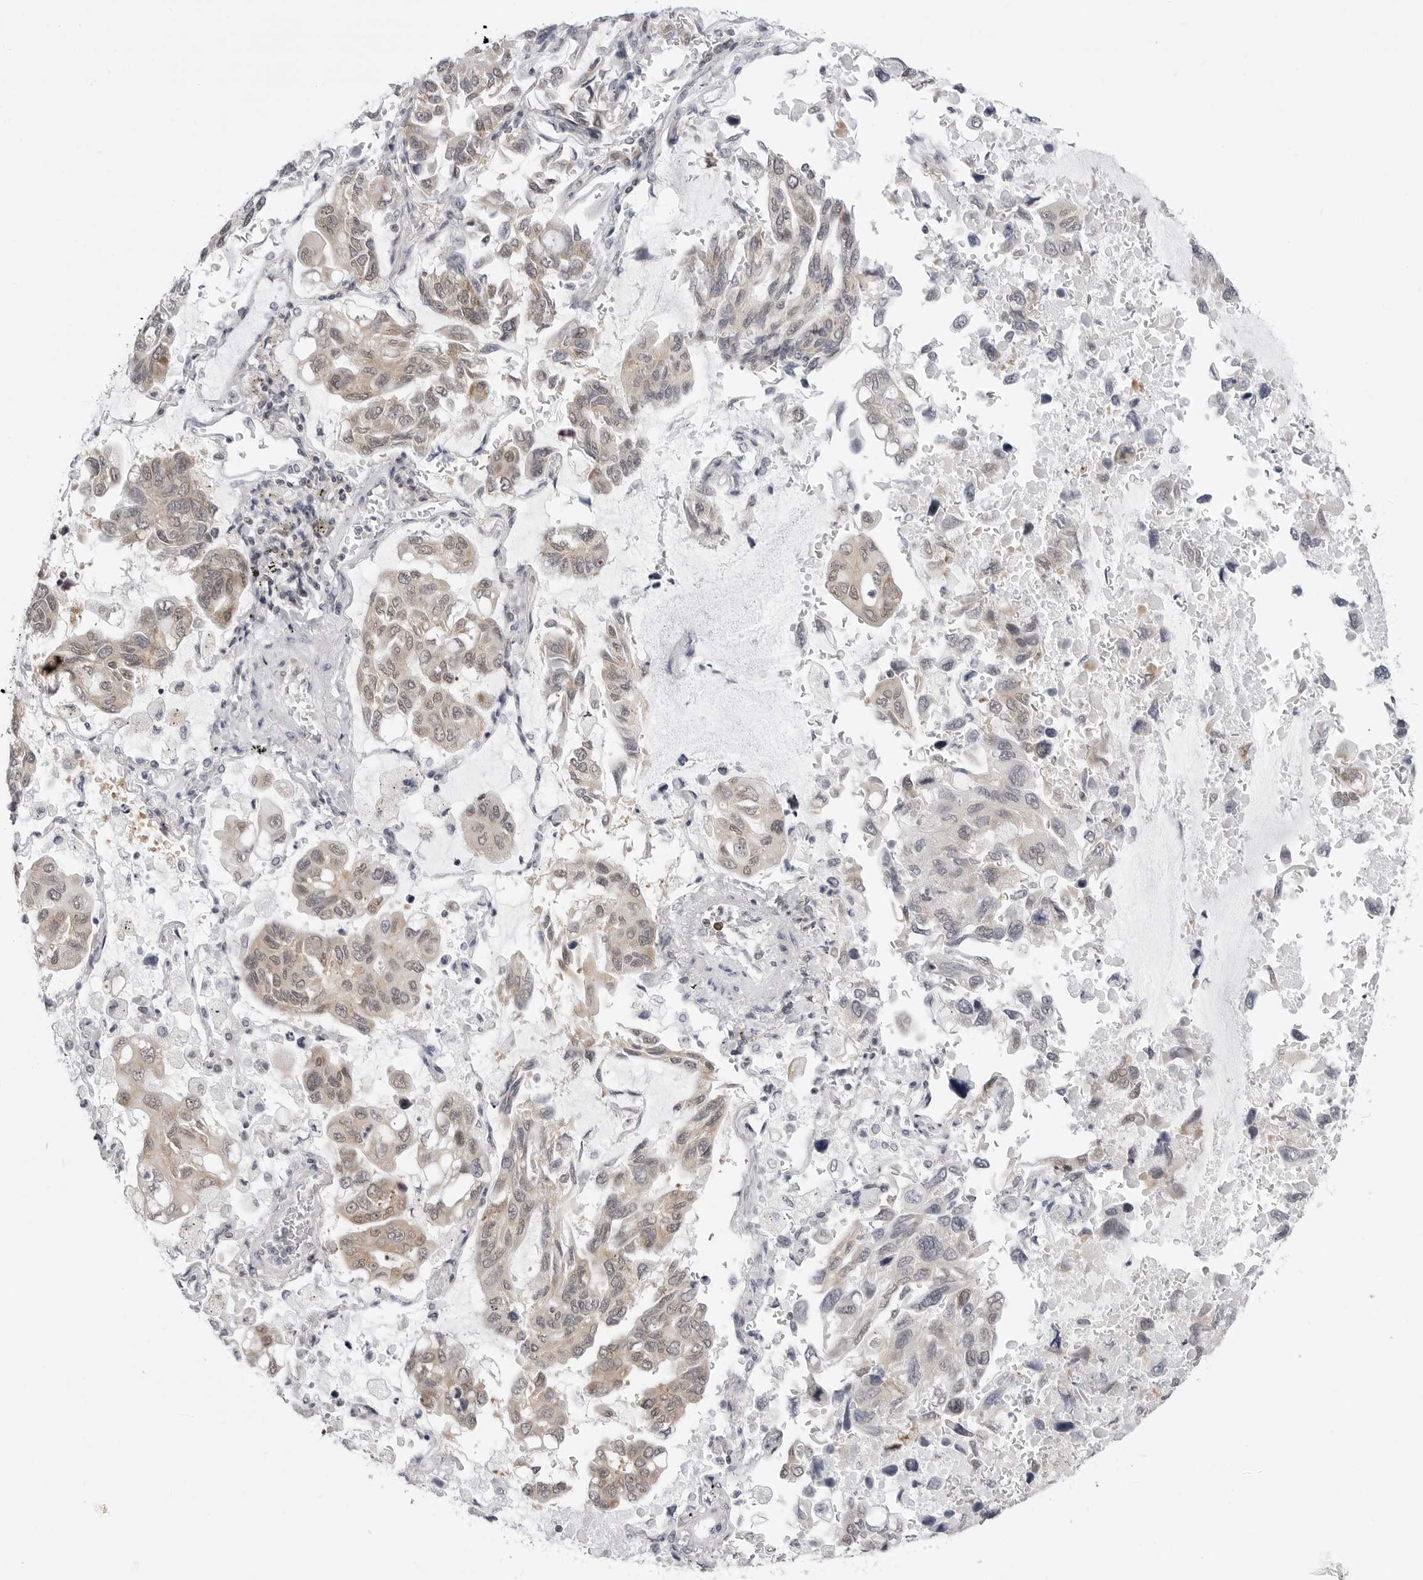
{"staining": {"intensity": "weak", "quantity": "25%-75%", "location": "cytoplasmic/membranous"}, "tissue": "lung cancer", "cell_type": "Tumor cells", "image_type": "cancer", "snomed": [{"axis": "morphology", "description": "Adenocarcinoma, NOS"}, {"axis": "topography", "description": "Lung"}], "caption": "Tumor cells reveal weak cytoplasmic/membranous staining in approximately 25%-75% of cells in lung adenocarcinoma.", "gene": "PPP2R5C", "patient": {"sex": "male", "age": 64}}